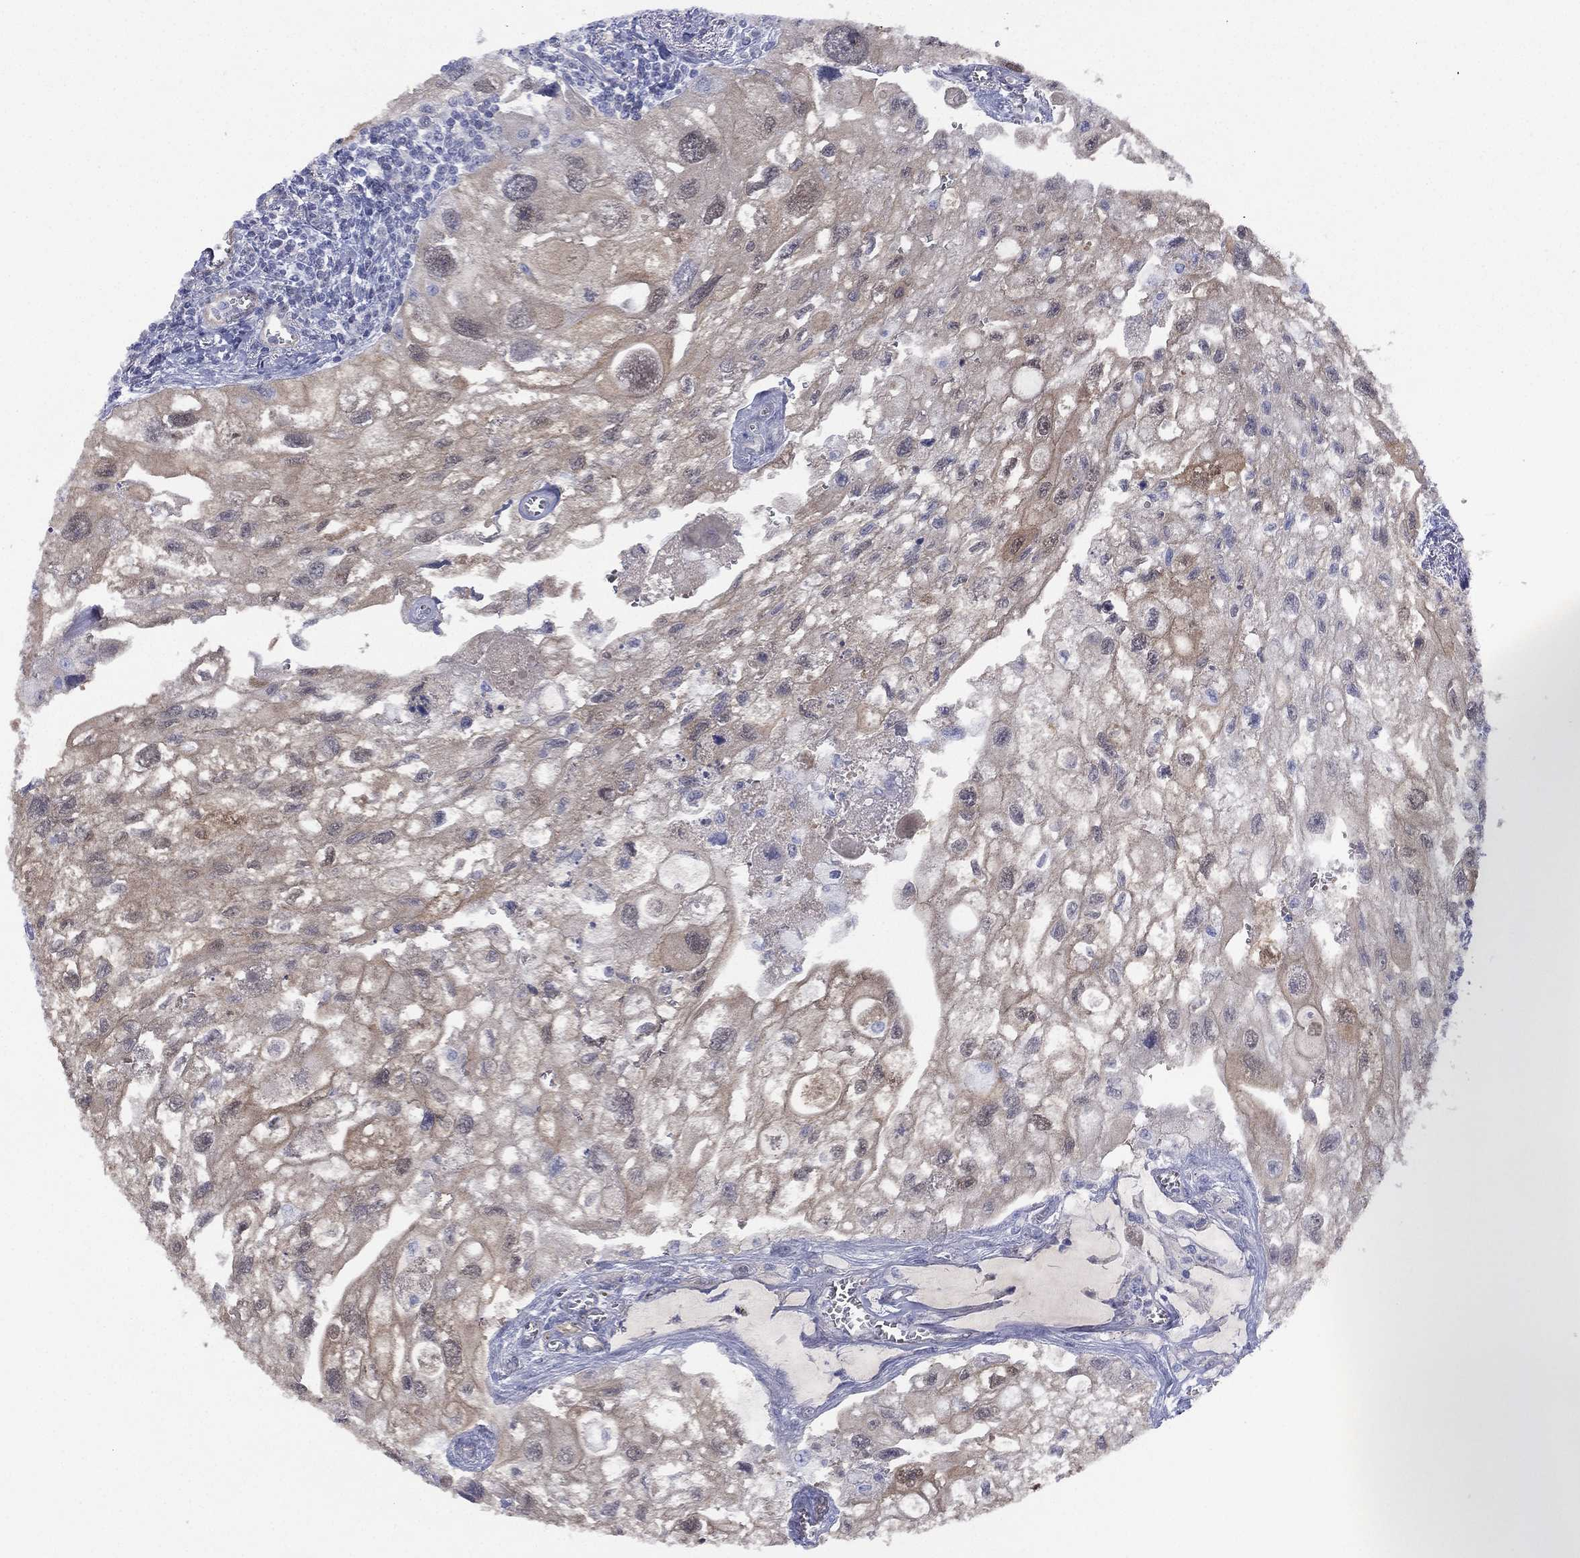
{"staining": {"intensity": "moderate", "quantity": "25%-75%", "location": "cytoplasmic/membranous,nuclear"}, "tissue": "urothelial cancer", "cell_type": "Tumor cells", "image_type": "cancer", "snomed": [{"axis": "morphology", "description": "Urothelial carcinoma, High grade"}, {"axis": "topography", "description": "Urinary bladder"}], "caption": "High-grade urothelial carcinoma stained for a protein (brown) exhibits moderate cytoplasmic/membranous and nuclear positive expression in approximately 25%-75% of tumor cells.", "gene": "DDAH1", "patient": {"sex": "male", "age": 59}}